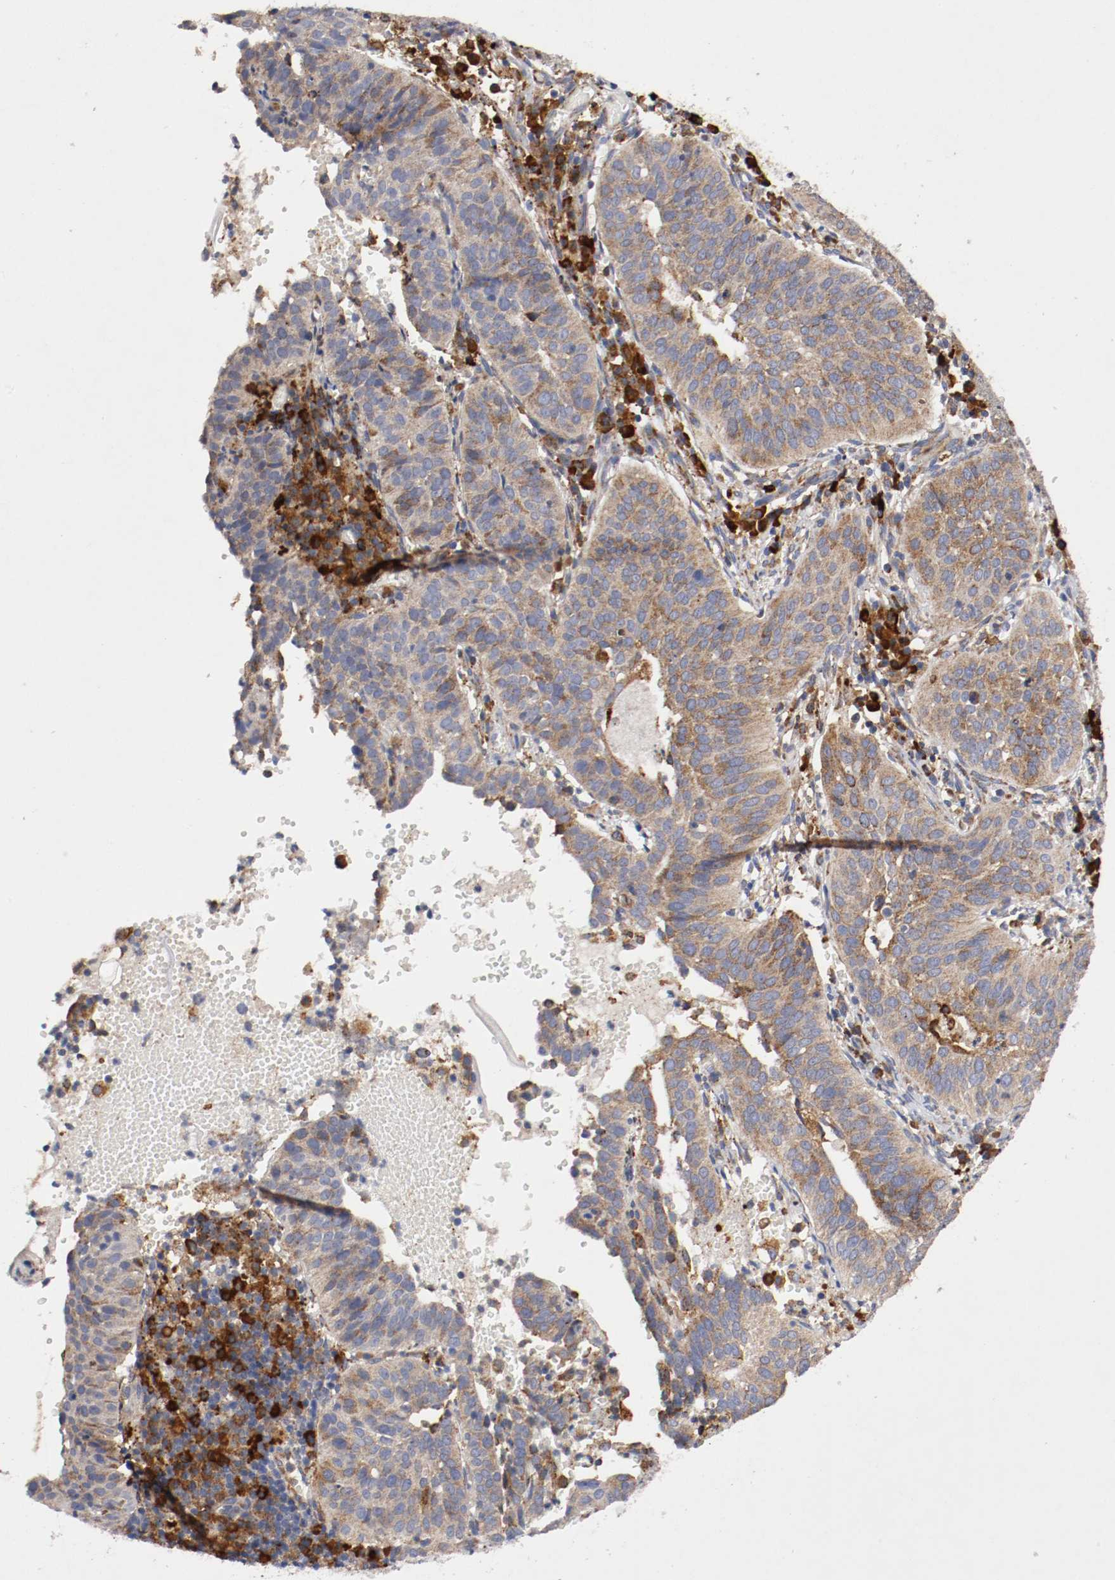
{"staining": {"intensity": "moderate", "quantity": ">75%", "location": "cytoplasmic/membranous"}, "tissue": "cervical cancer", "cell_type": "Tumor cells", "image_type": "cancer", "snomed": [{"axis": "morphology", "description": "Squamous cell carcinoma, NOS"}, {"axis": "topography", "description": "Cervix"}], "caption": "A brown stain shows moderate cytoplasmic/membranous staining of a protein in cervical cancer tumor cells. The protein of interest is stained brown, and the nuclei are stained in blue (DAB (3,3'-diaminobenzidine) IHC with brightfield microscopy, high magnification).", "gene": "TRAF2", "patient": {"sex": "female", "age": 39}}